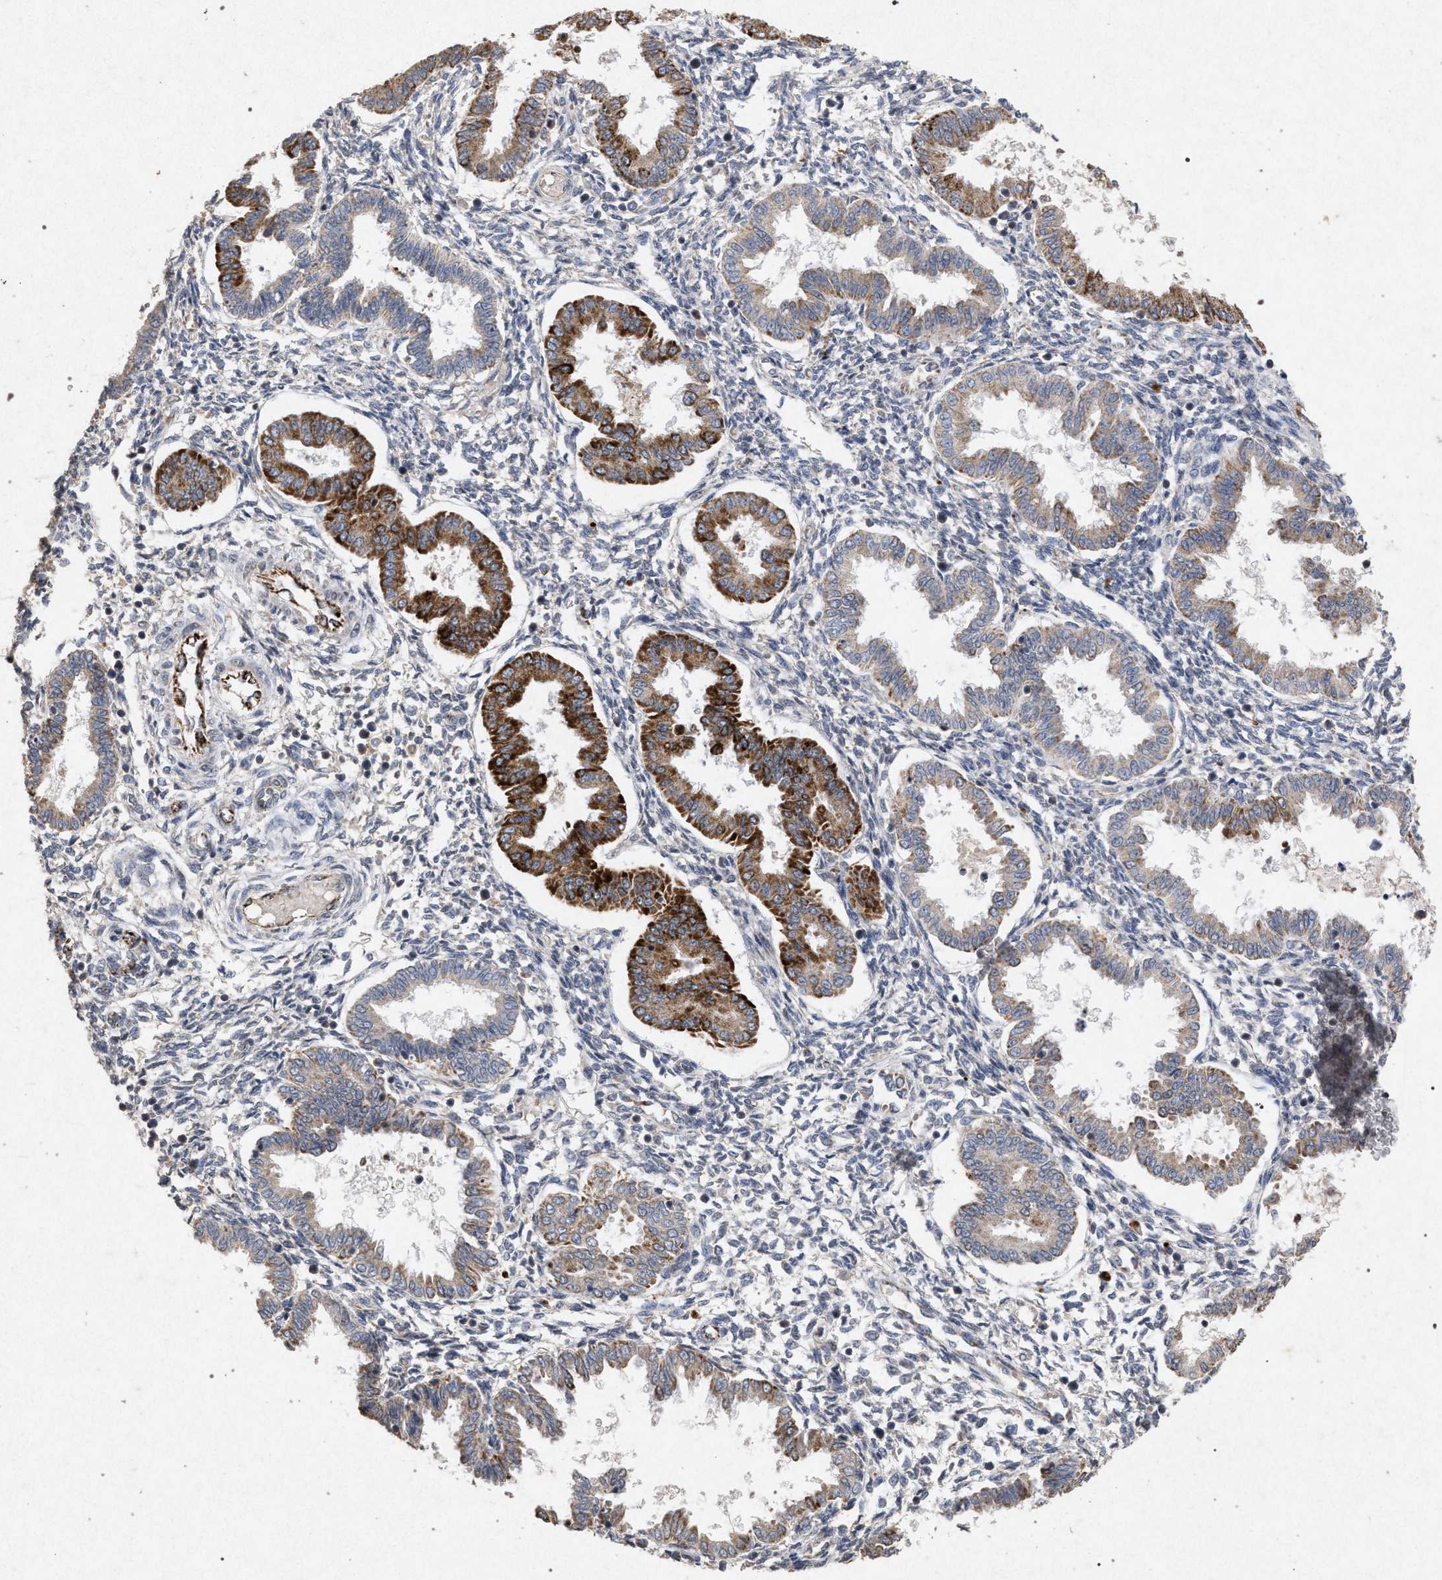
{"staining": {"intensity": "negative", "quantity": "none", "location": "none"}, "tissue": "endometrium", "cell_type": "Cells in endometrial stroma", "image_type": "normal", "snomed": [{"axis": "morphology", "description": "Normal tissue, NOS"}, {"axis": "topography", "description": "Endometrium"}], "caption": "Photomicrograph shows no significant protein staining in cells in endometrial stroma of normal endometrium.", "gene": "PKD2L1", "patient": {"sex": "female", "age": 33}}